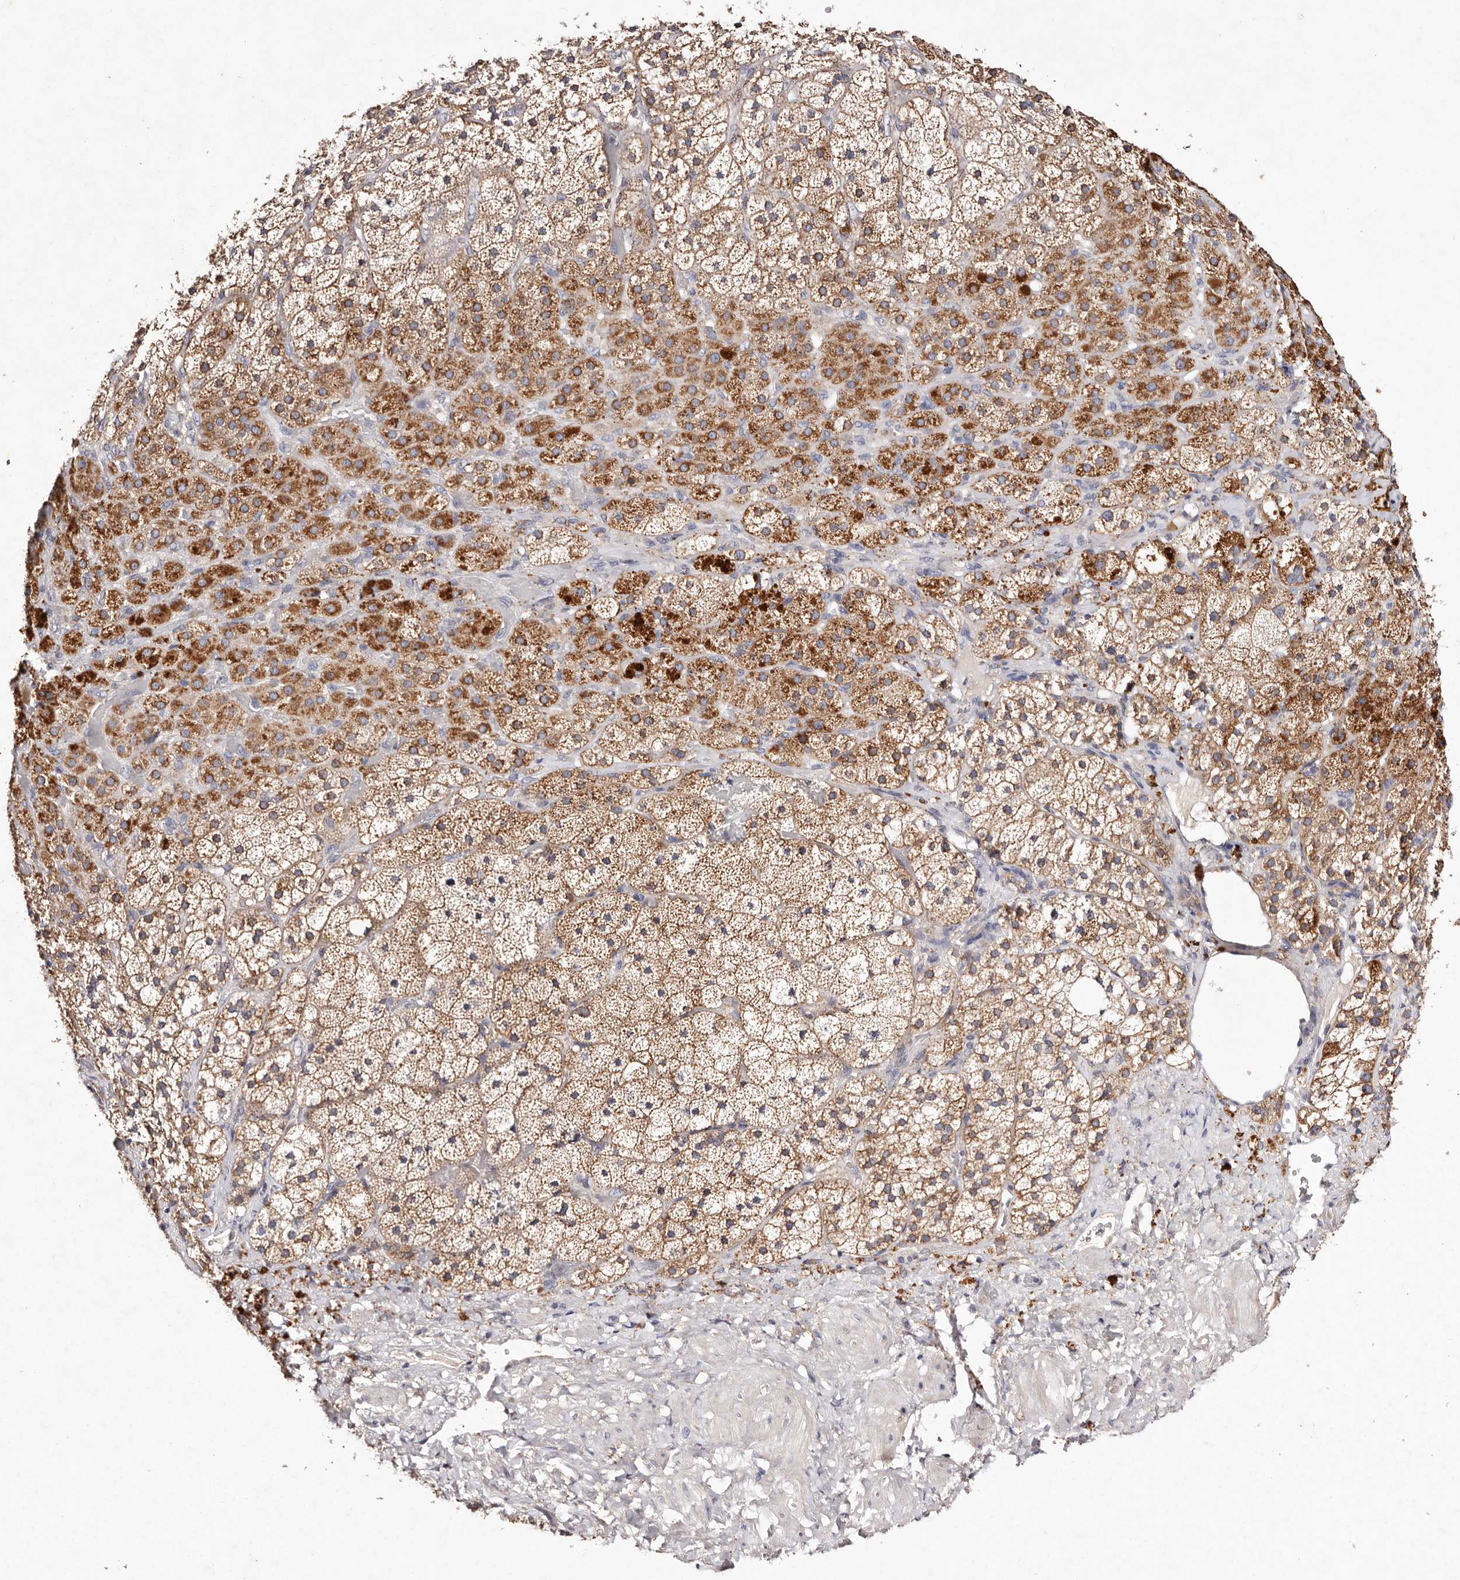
{"staining": {"intensity": "moderate", "quantity": ">75%", "location": "cytoplasmic/membranous"}, "tissue": "adrenal gland", "cell_type": "Glandular cells", "image_type": "normal", "snomed": [{"axis": "morphology", "description": "Normal tissue, NOS"}, {"axis": "topography", "description": "Adrenal gland"}], "caption": "A high-resolution histopathology image shows immunohistochemistry staining of unremarkable adrenal gland, which reveals moderate cytoplasmic/membranous expression in approximately >75% of glandular cells. The staining is performed using DAB brown chromogen to label protein expression. The nuclei are counter-stained blue using hematoxylin.", "gene": "TSC2", "patient": {"sex": "male", "age": 57}}